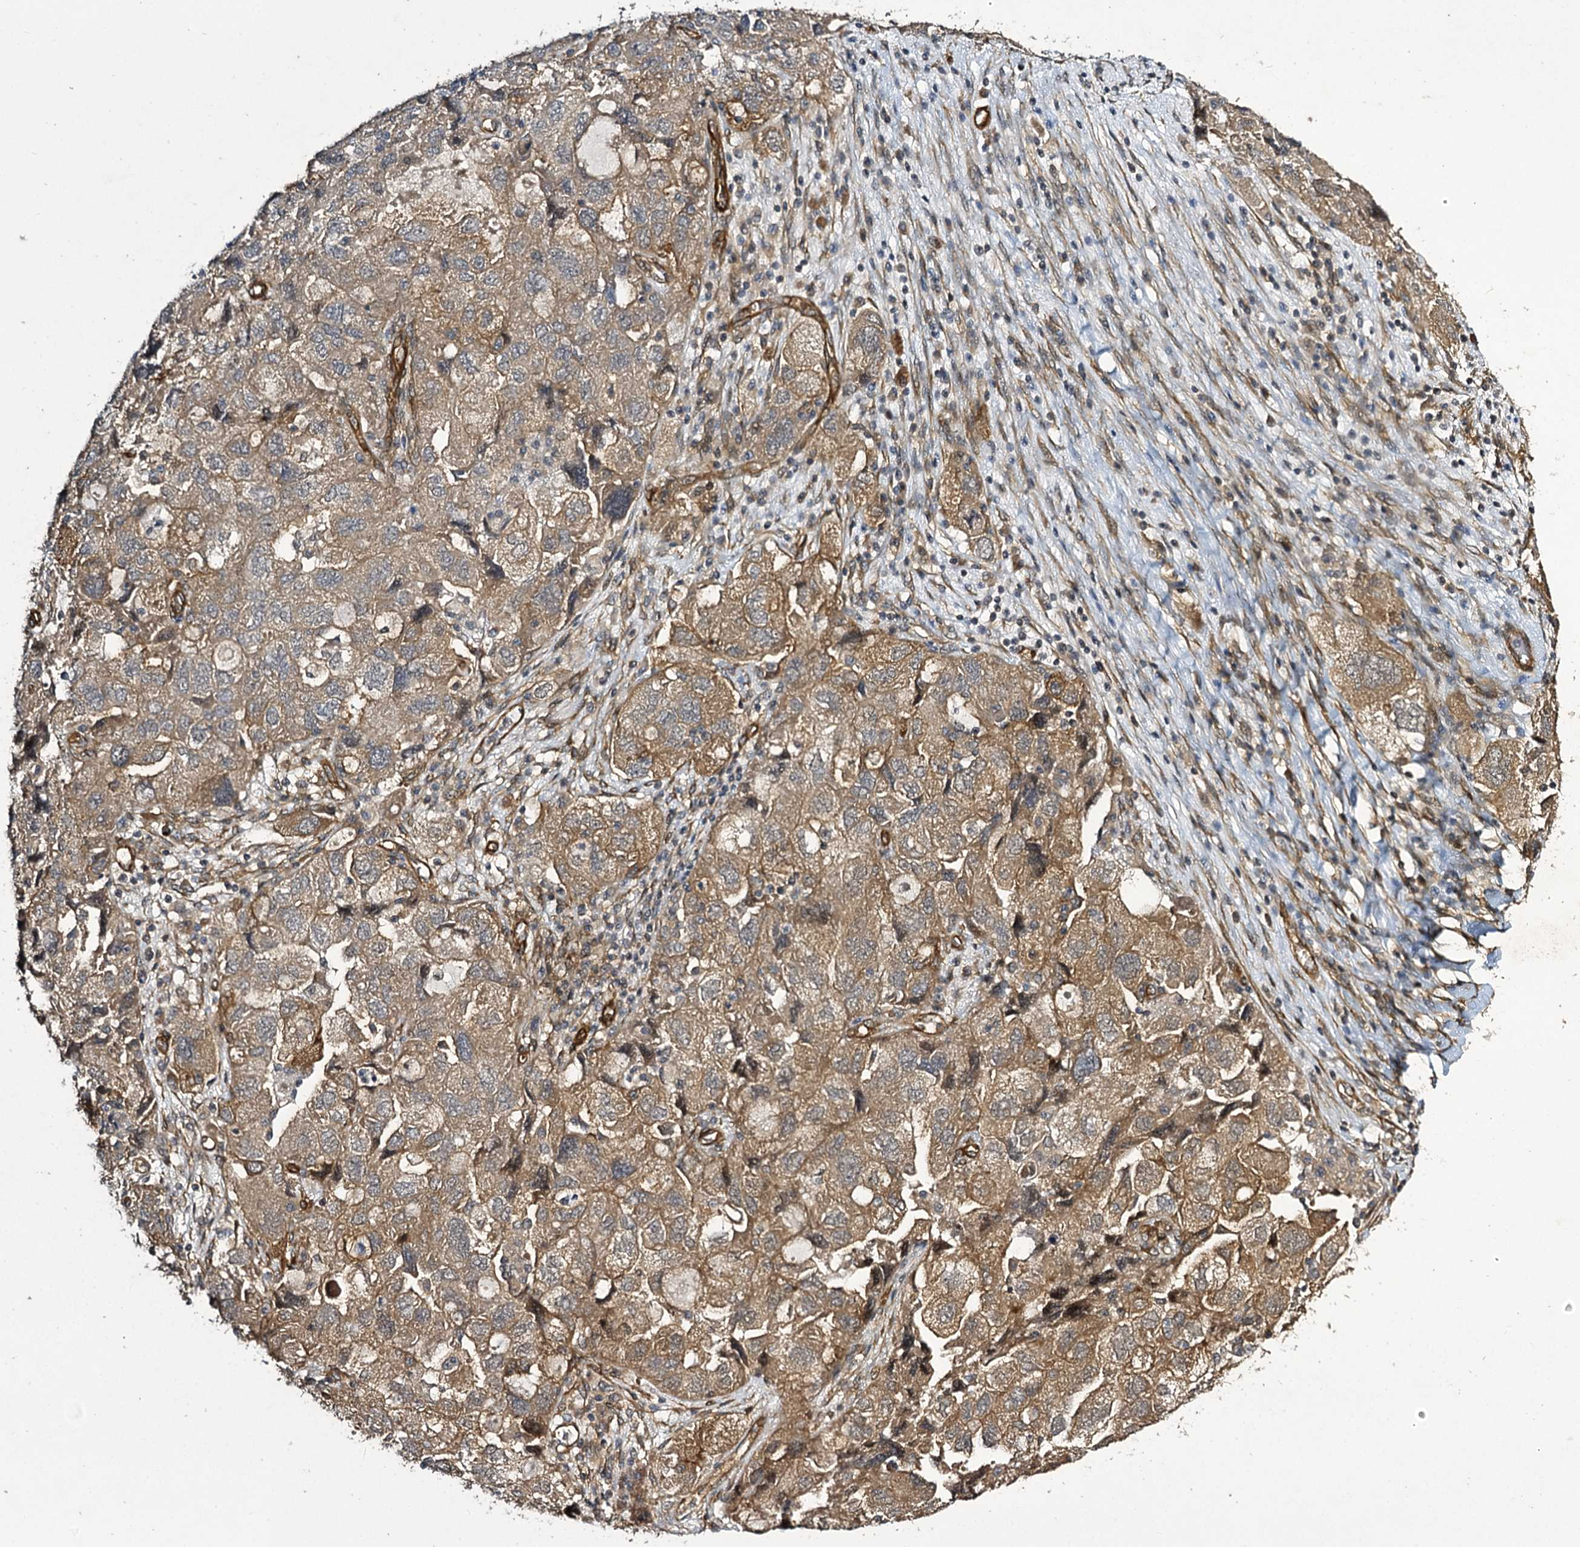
{"staining": {"intensity": "moderate", "quantity": ">75%", "location": "cytoplasmic/membranous"}, "tissue": "ovarian cancer", "cell_type": "Tumor cells", "image_type": "cancer", "snomed": [{"axis": "morphology", "description": "Carcinoma, NOS"}, {"axis": "morphology", "description": "Cystadenocarcinoma, serous, NOS"}, {"axis": "topography", "description": "Ovary"}], "caption": "Ovarian cancer (carcinoma) stained with IHC shows moderate cytoplasmic/membranous staining in approximately >75% of tumor cells. Nuclei are stained in blue.", "gene": "MYO1C", "patient": {"sex": "female", "age": 69}}